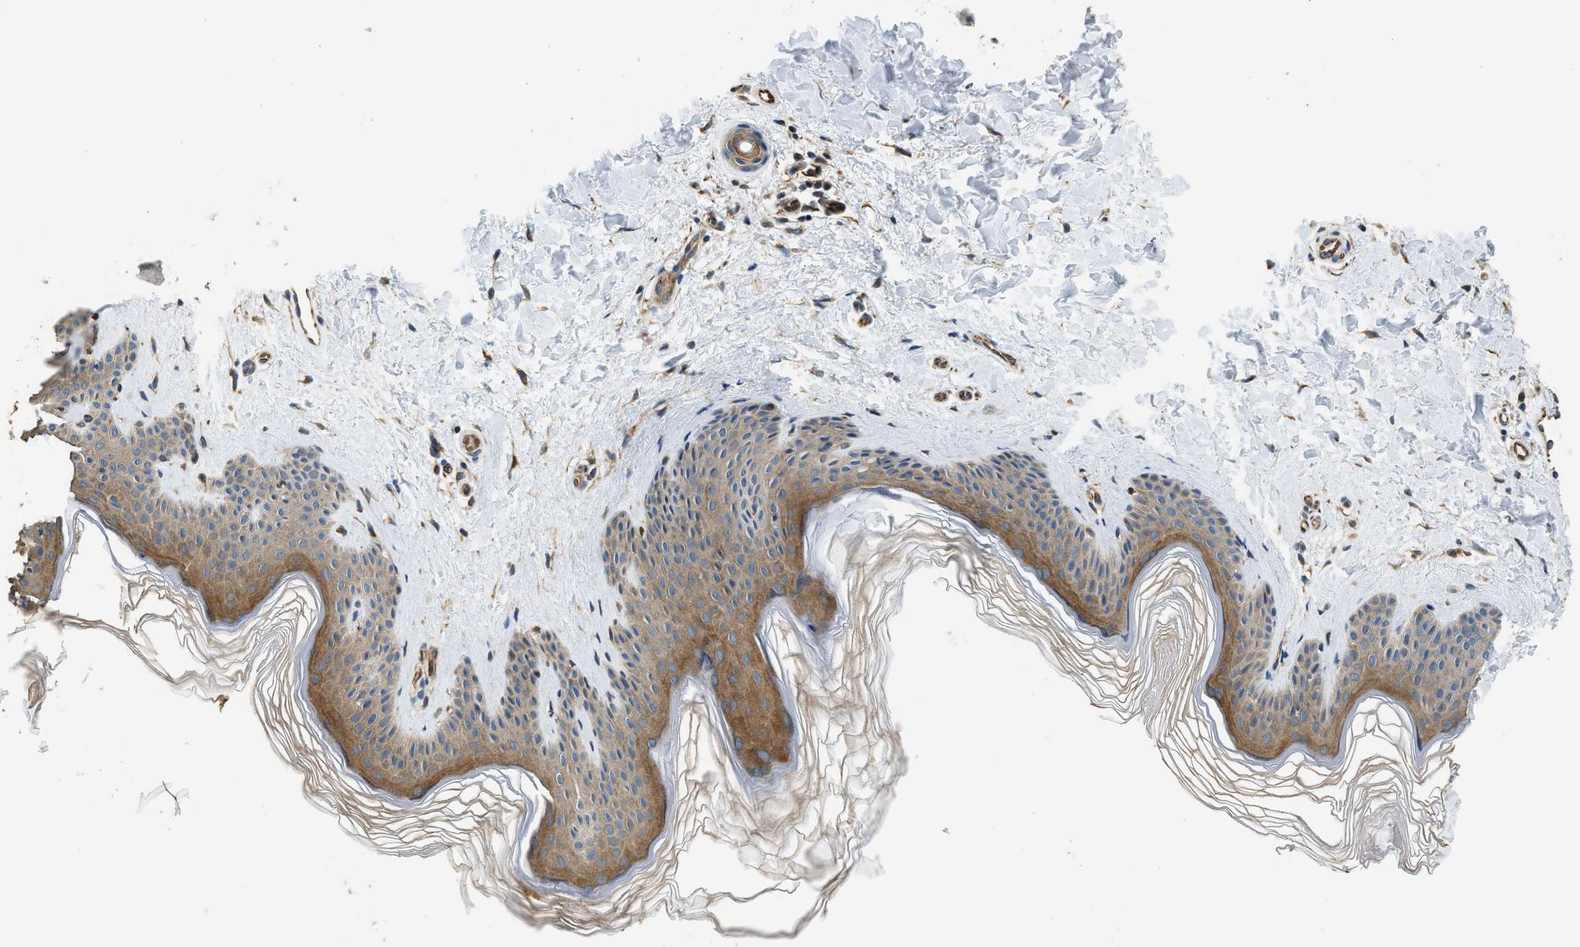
{"staining": {"intensity": "moderate", "quantity": ">75%", "location": "cytoplasmic/membranous"}, "tissue": "skin", "cell_type": "Fibroblasts", "image_type": "normal", "snomed": [{"axis": "morphology", "description": "Normal tissue, NOS"}, {"axis": "morphology", "description": "Malignant melanoma, Metastatic site"}, {"axis": "topography", "description": "Skin"}], "caption": "Protein staining exhibits moderate cytoplasmic/membranous staining in approximately >75% of fibroblasts in normal skin.", "gene": "ALOX12", "patient": {"sex": "male", "age": 41}}